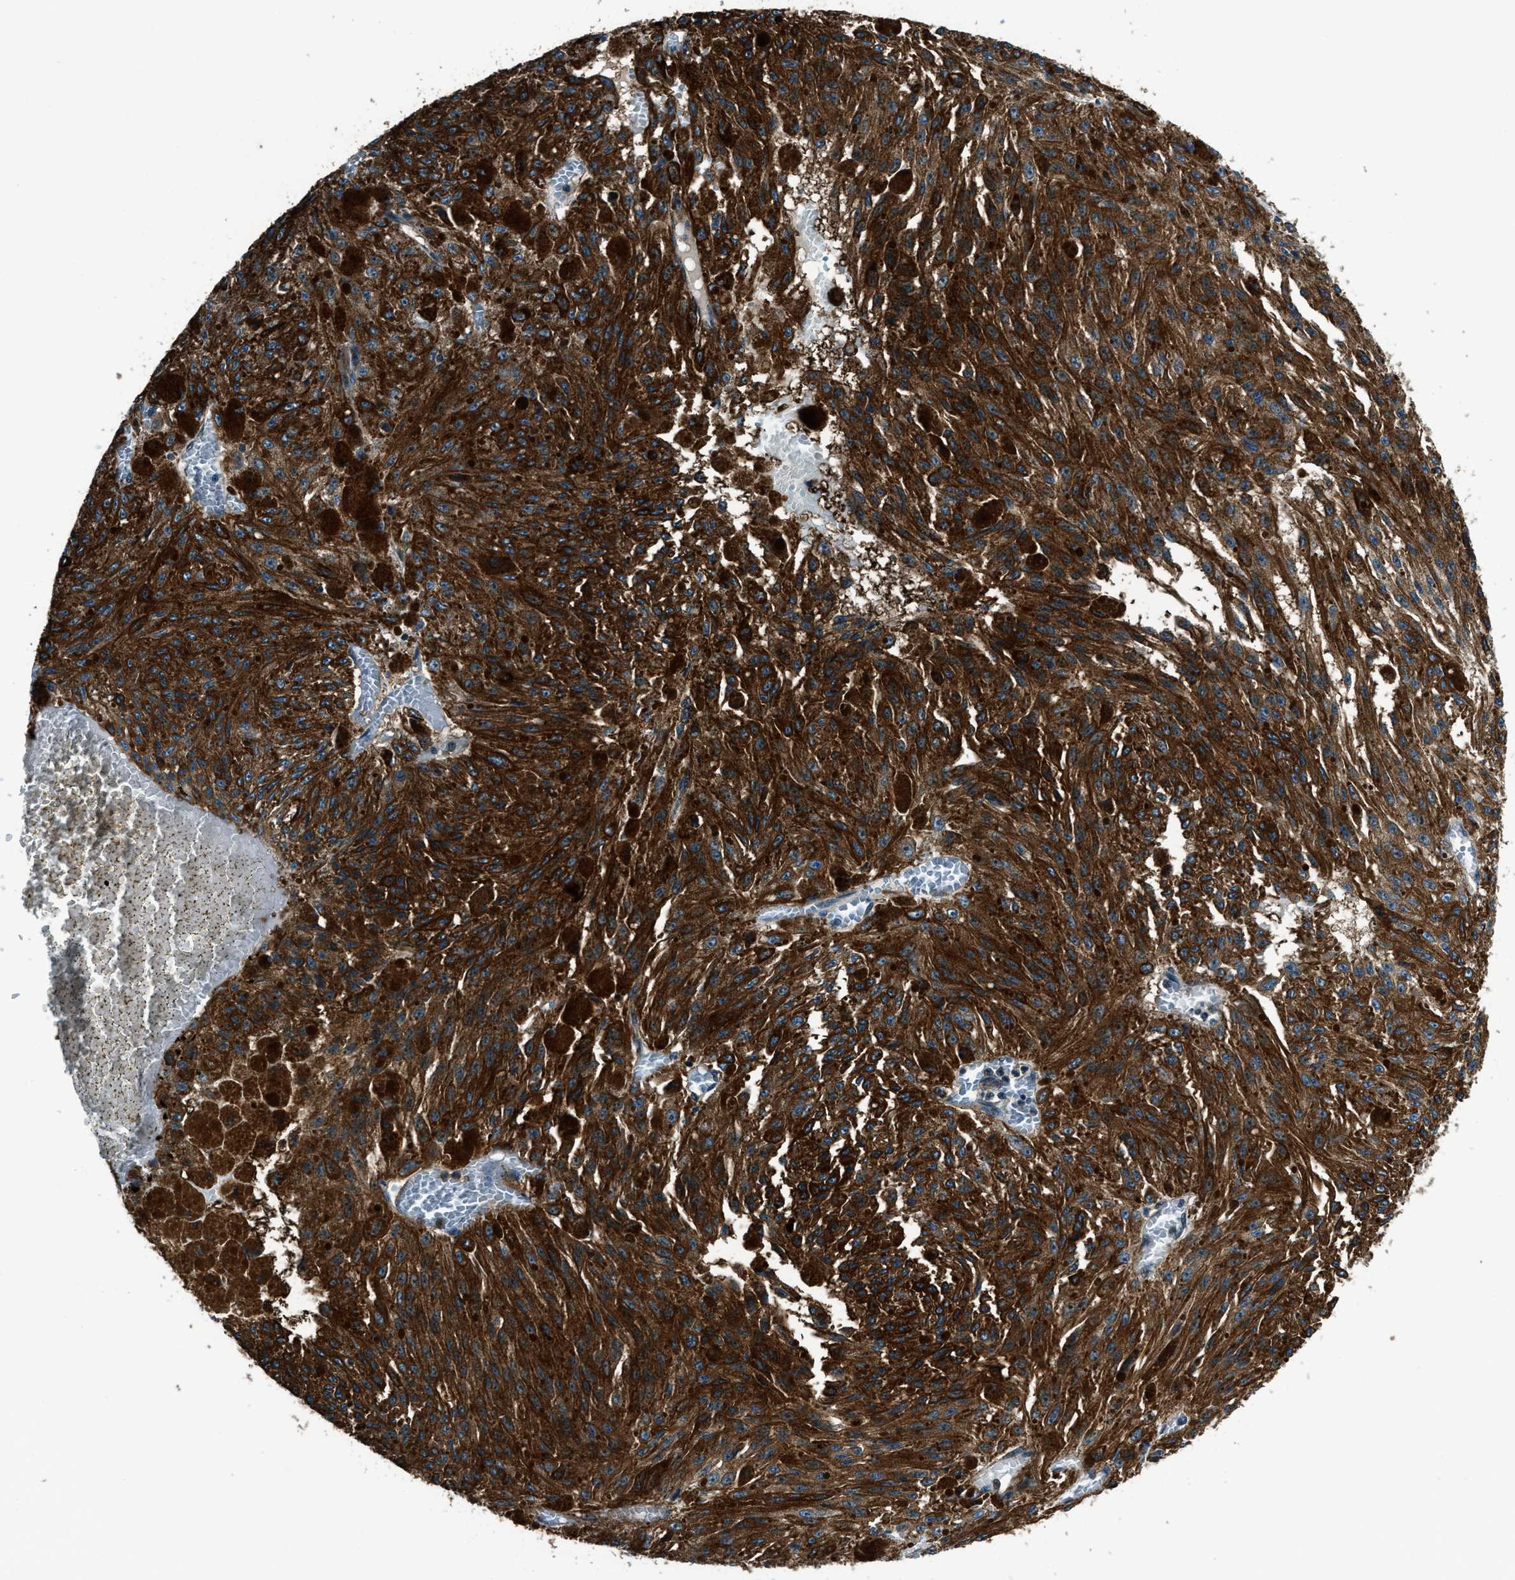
{"staining": {"intensity": "strong", "quantity": ">75%", "location": "cytoplasmic/membranous"}, "tissue": "melanoma", "cell_type": "Tumor cells", "image_type": "cancer", "snomed": [{"axis": "morphology", "description": "Malignant melanoma, NOS"}, {"axis": "topography", "description": "Other"}], "caption": "There is high levels of strong cytoplasmic/membranous expression in tumor cells of malignant melanoma, as demonstrated by immunohistochemical staining (brown color).", "gene": "ARFGAP2", "patient": {"sex": "male", "age": 79}}